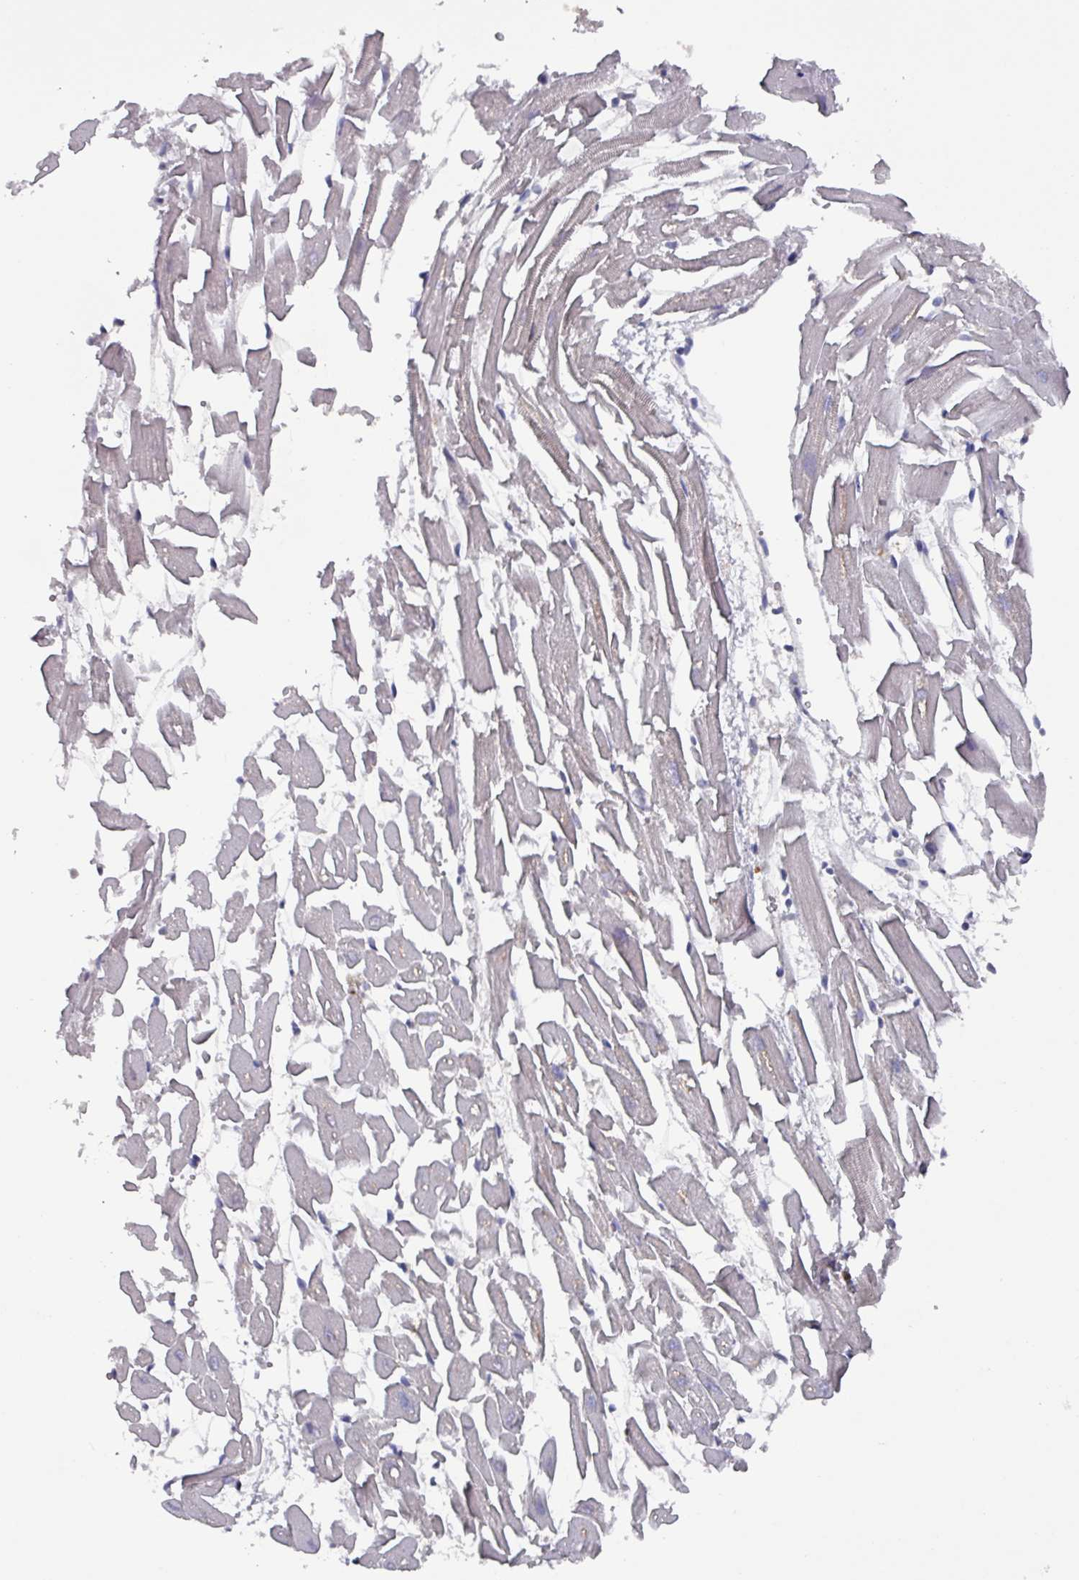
{"staining": {"intensity": "weak", "quantity": "<25%", "location": "nuclear"}, "tissue": "heart muscle", "cell_type": "Cardiomyocytes", "image_type": "normal", "snomed": [{"axis": "morphology", "description": "Normal tissue, NOS"}, {"axis": "topography", "description": "Heart"}], "caption": "Immunohistochemical staining of normal human heart muscle reveals no significant staining in cardiomyocytes.", "gene": "PRRX1", "patient": {"sex": "female", "age": 64}}